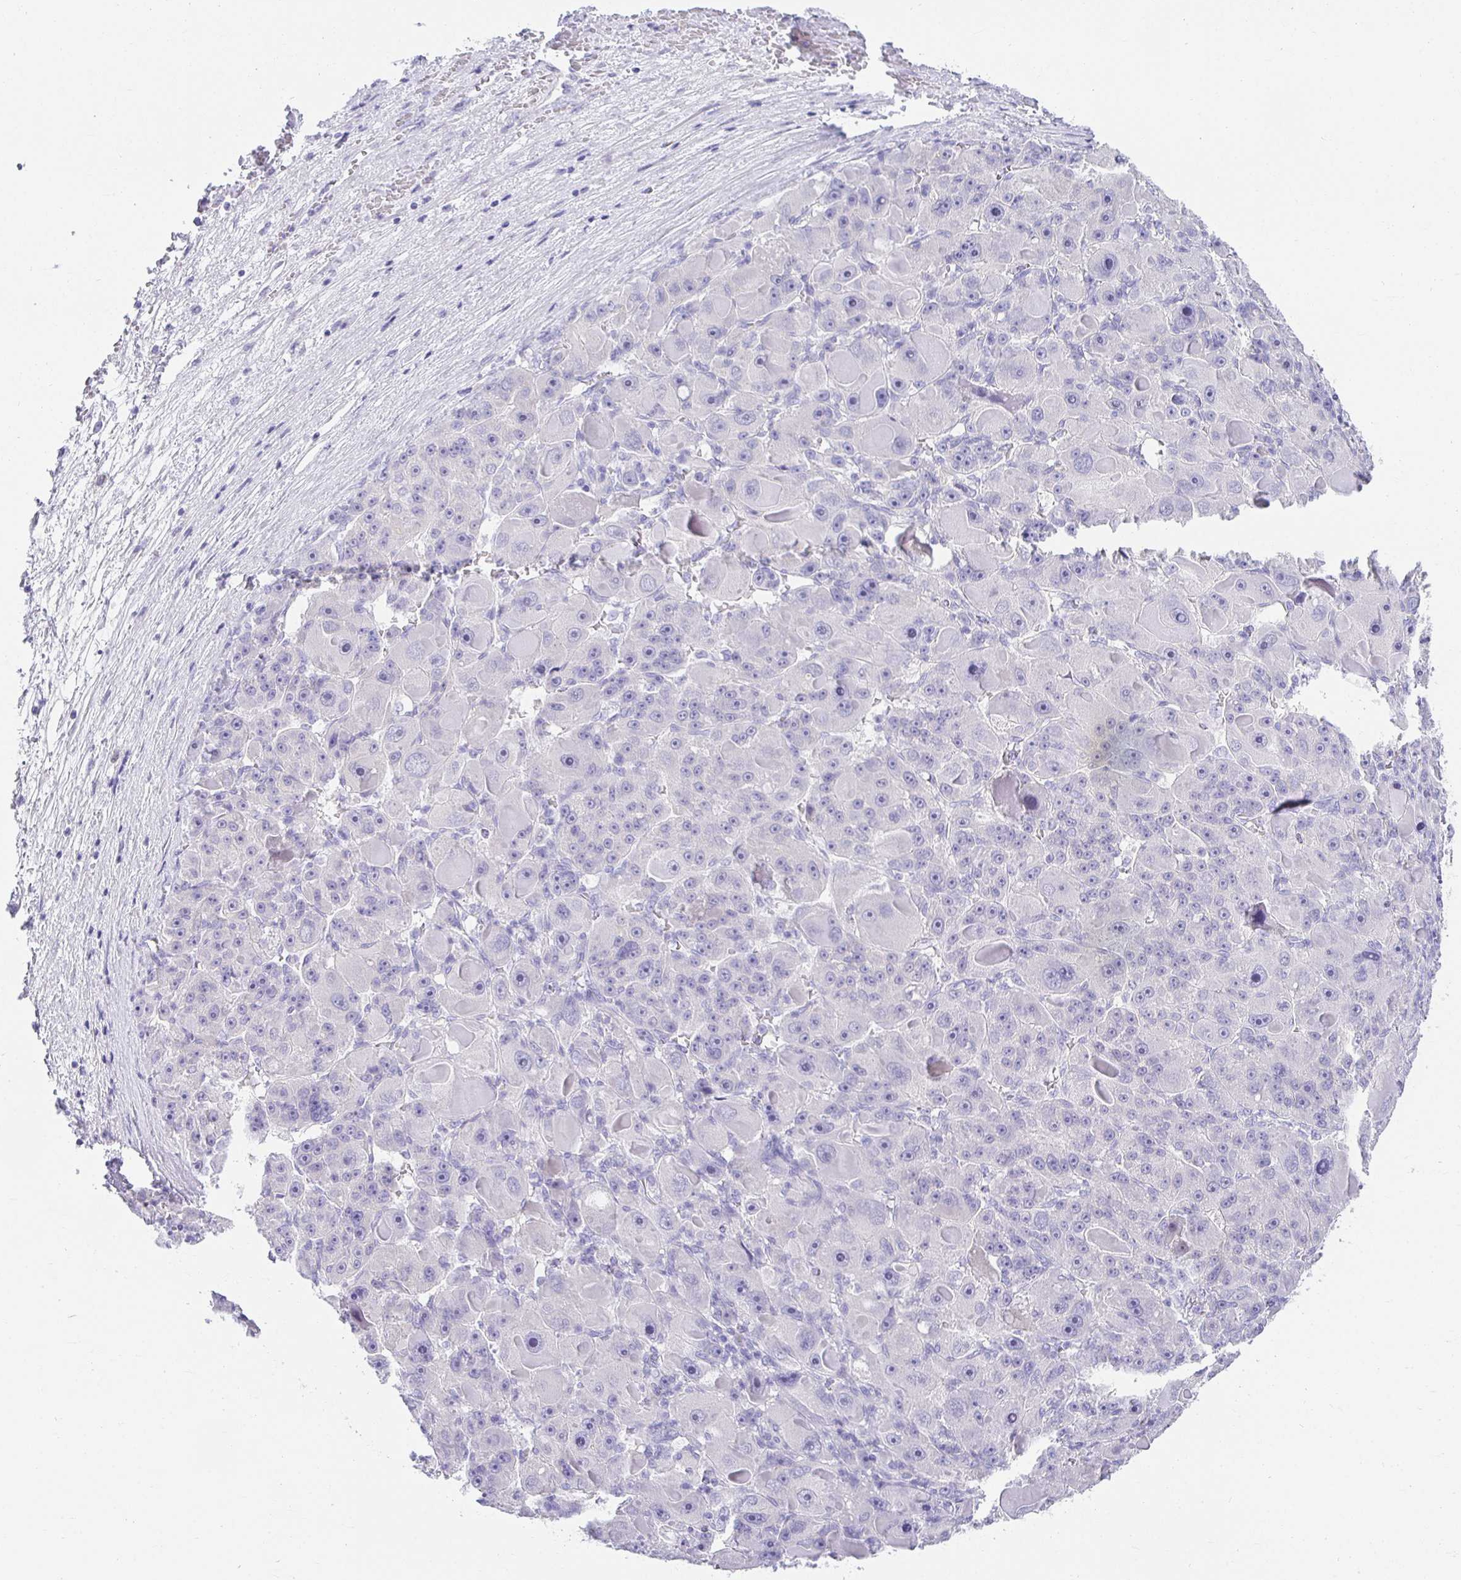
{"staining": {"intensity": "negative", "quantity": "none", "location": "none"}, "tissue": "liver cancer", "cell_type": "Tumor cells", "image_type": "cancer", "snomed": [{"axis": "morphology", "description": "Carcinoma, Hepatocellular, NOS"}, {"axis": "topography", "description": "Liver"}], "caption": "The histopathology image demonstrates no staining of tumor cells in liver hepatocellular carcinoma.", "gene": "CHAT", "patient": {"sex": "male", "age": 76}}